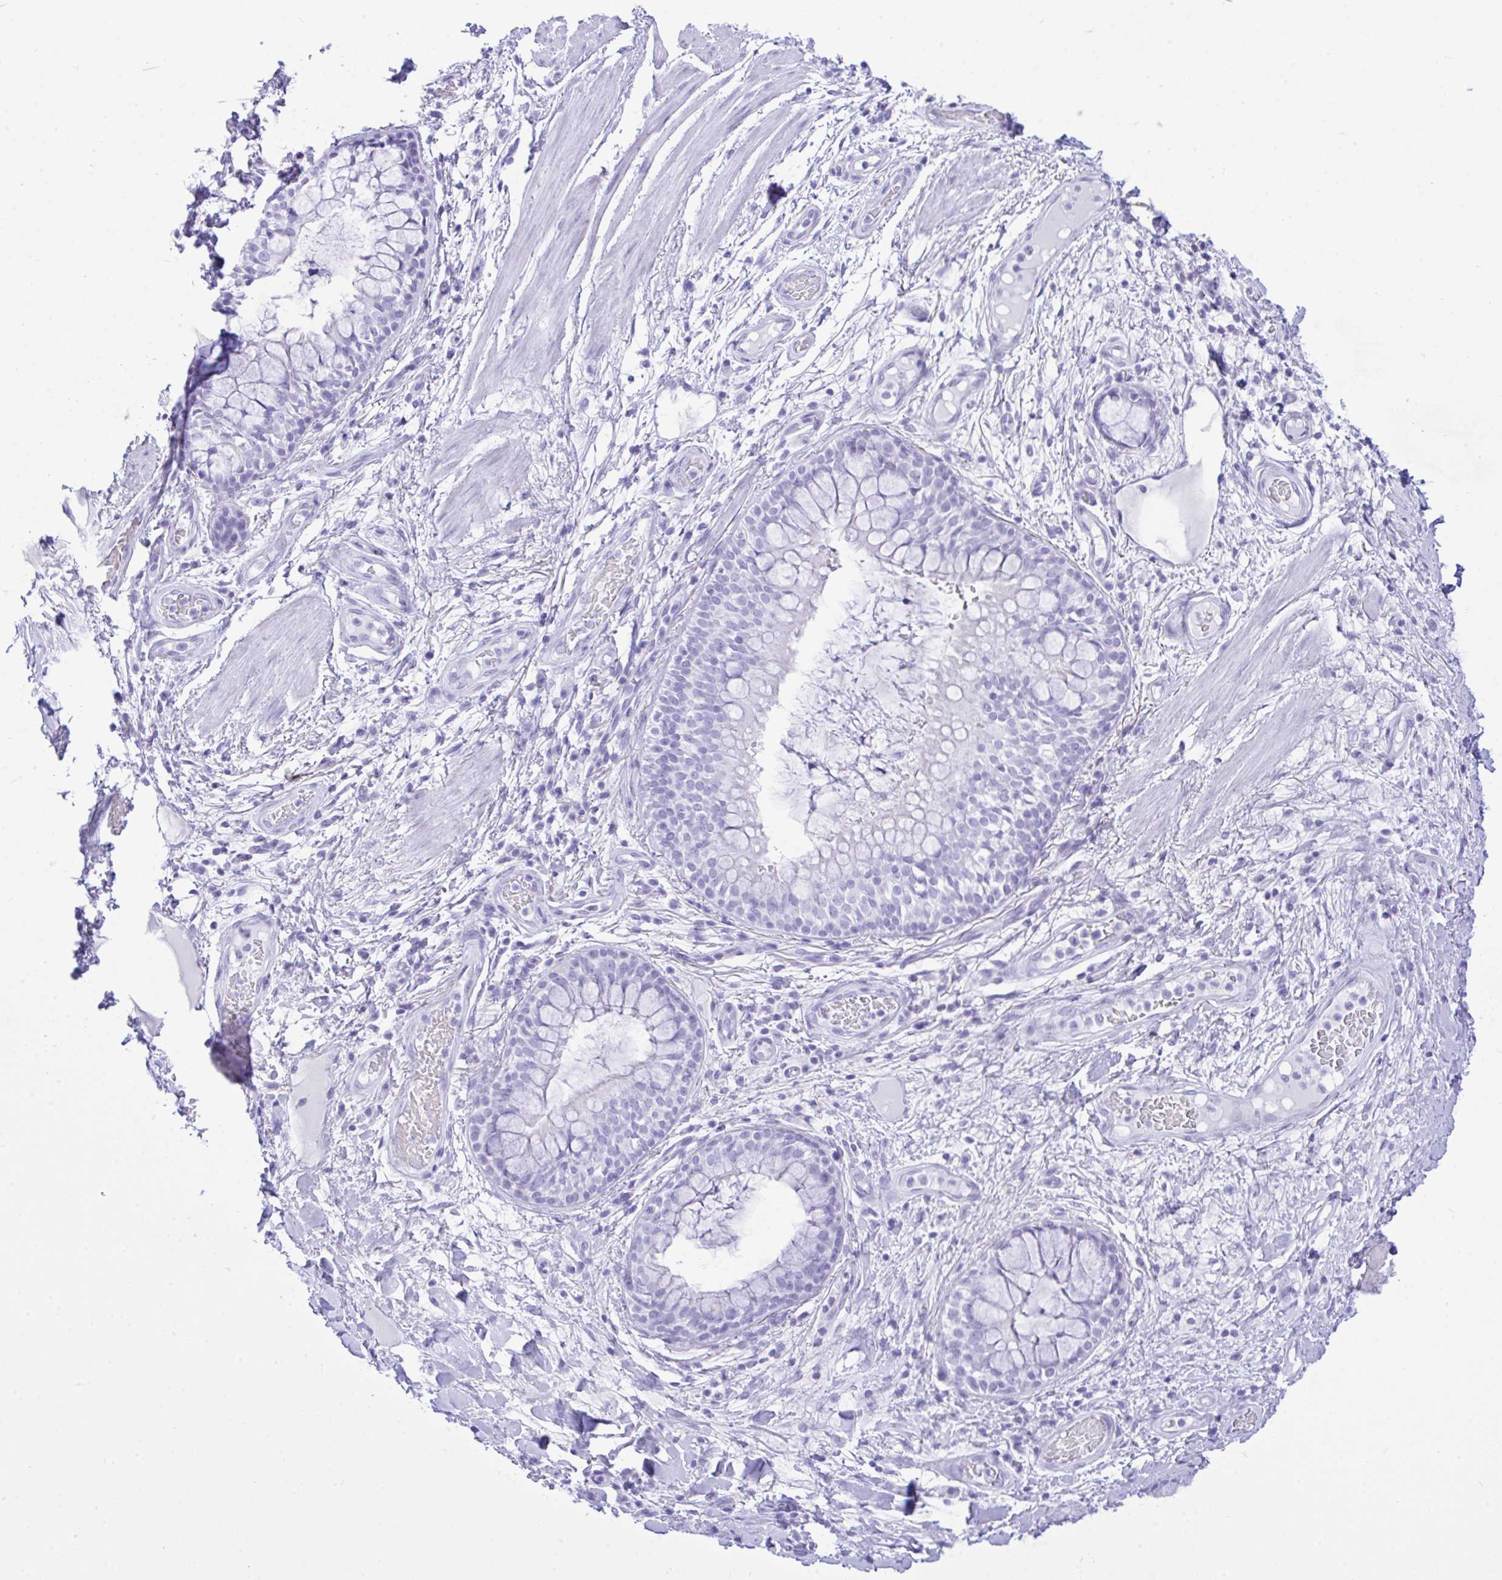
{"staining": {"intensity": "negative", "quantity": "none", "location": "none"}, "tissue": "adipose tissue", "cell_type": "Adipocytes", "image_type": "normal", "snomed": [{"axis": "morphology", "description": "Normal tissue, NOS"}, {"axis": "topography", "description": "Cartilage tissue"}, {"axis": "topography", "description": "Bronchus"}], "caption": "The histopathology image reveals no significant expression in adipocytes of adipose tissue. (DAB (3,3'-diaminobenzidine) immunohistochemistry, high magnification).", "gene": "SELENOV", "patient": {"sex": "male", "age": 64}}